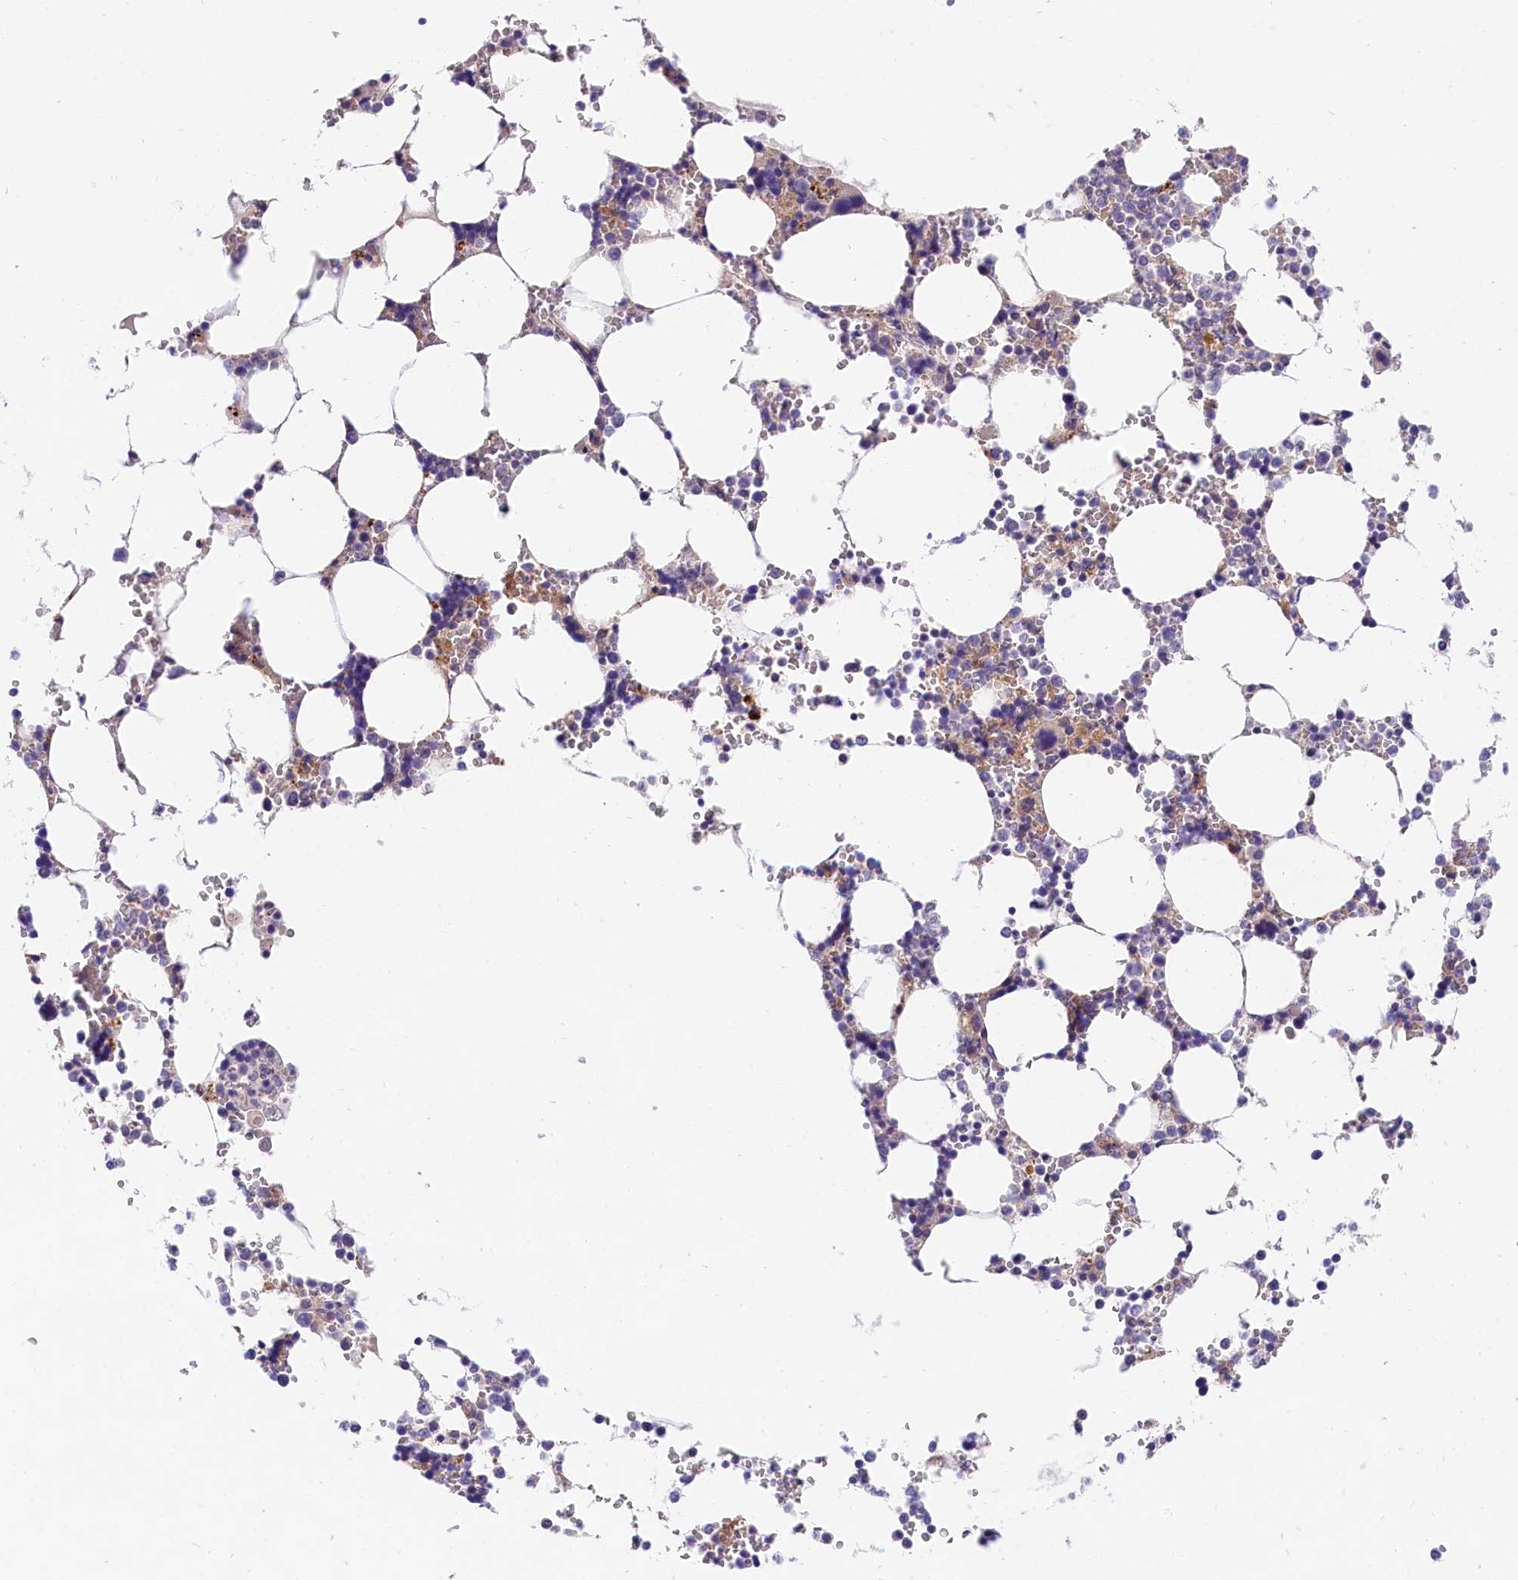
{"staining": {"intensity": "negative", "quantity": "none", "location": "none"}, "tissue": "bone marrow", "cell_type": "Hematopoietic cells", "image_type": "normal", "snomed": [{"axis": "morphology", "description": "Normal tissue, NOS"}, {"axis": "topography", "description": "Bone marrow"}], "caption": "High magnification brightfield microscopy of benign bone marrow stained with DAB (brown) and counterstained with hematoxylin (blue): hematopoietic cells show no significant expression. Nuclei are stained in blue.", "gene": "OAS3", "patient": {"sex": "male", "age": 64}}